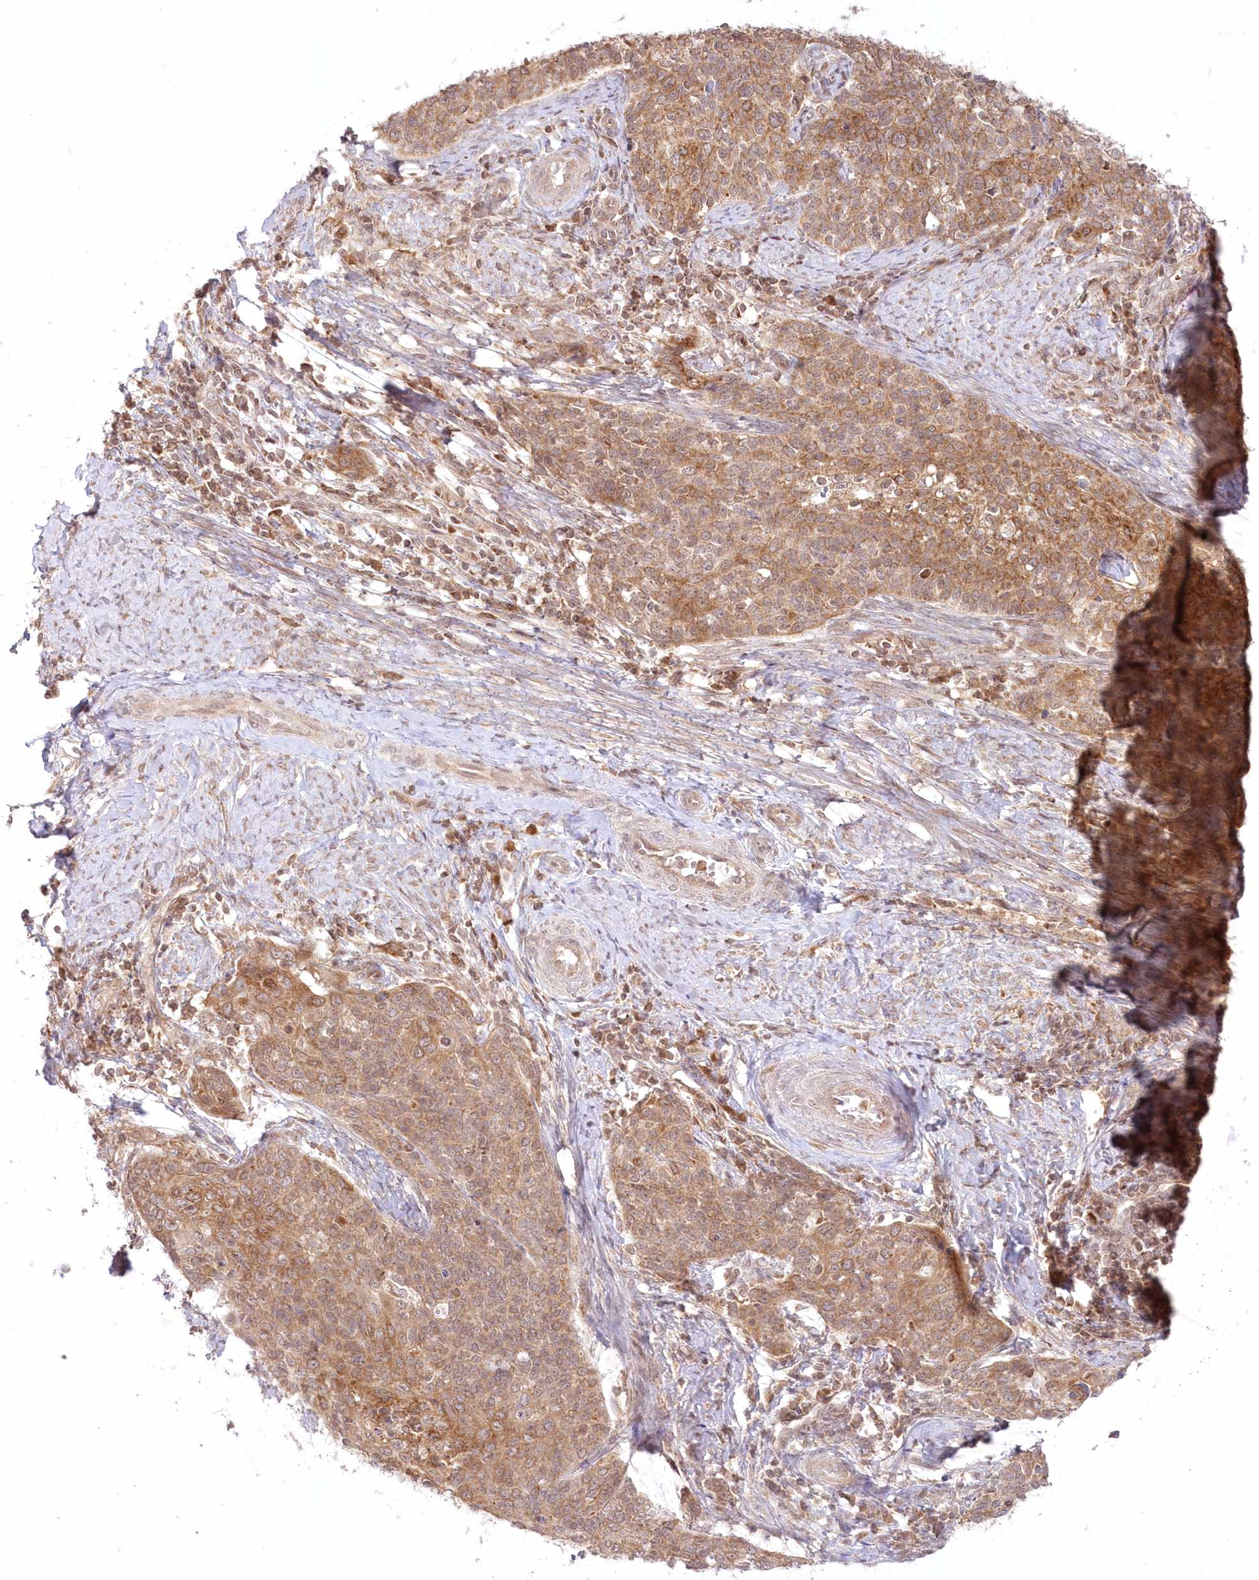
{"staining": {"intensity": "moderate", "quantity": ">75%", "location": "cytoplasmic/membranous"}, "tissue": "cervical cancer", "cell_type": "Tumor cells", "image_type": "cancer", "snomed": [{"axis": "morphology", "description": "Squamous cell carcinoma, NOS"}, {"axis": "topography", "description": "Cervix"}], "caption": "Immunohistochemistry of human cervical squamous cell carcinoma shows medium levels of moderate cytoplasmic/membranous positivity in about >75% of tumor cells.", "gene": "MTMR3", "patient": {"sex": "female", "age": 39}}